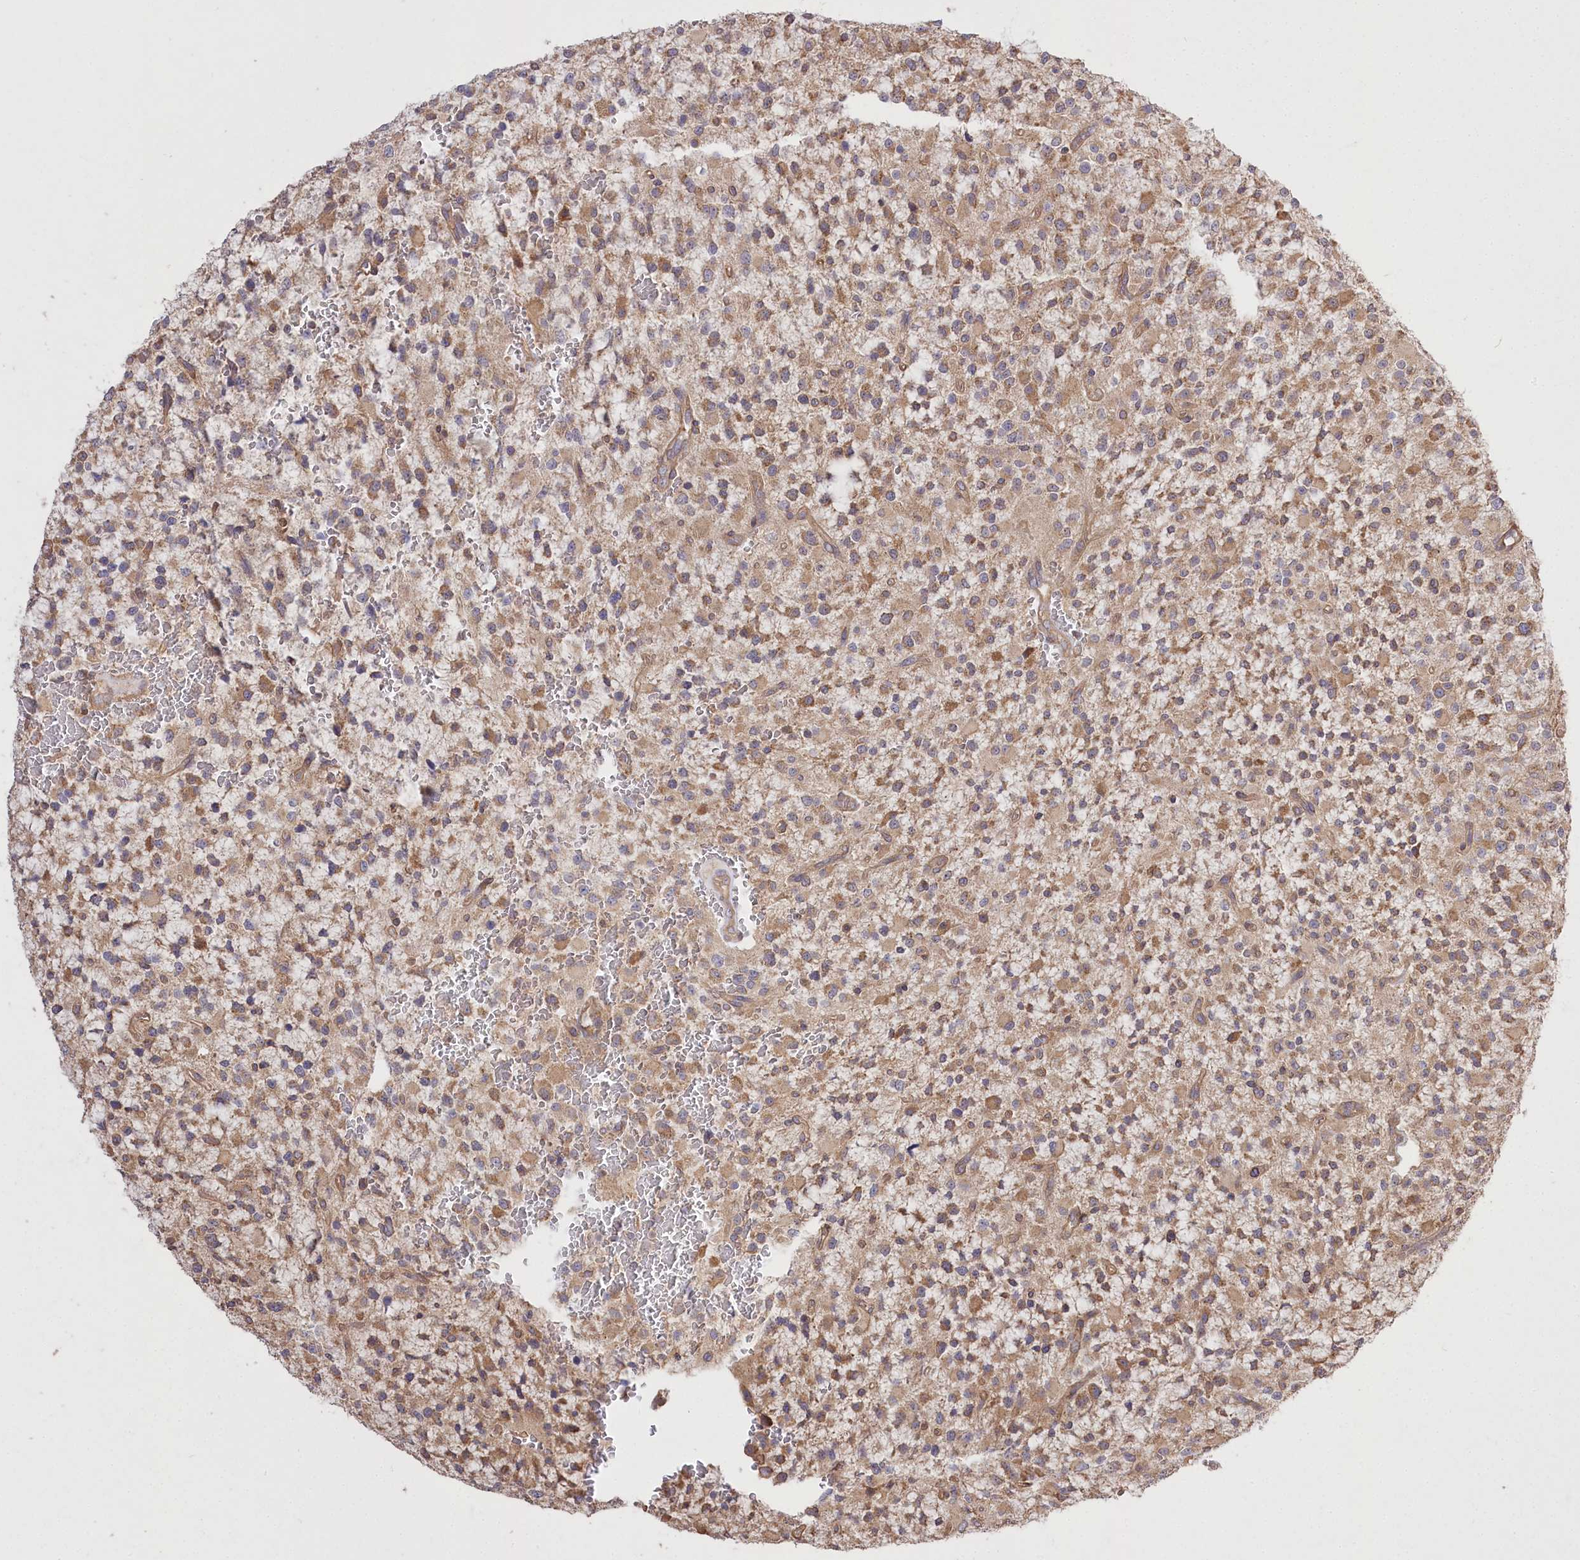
{"staining": {"intensity": "moderate", "quantity": ">75%", "location": "cytoplasmic/membranous"}, "tissue": "glioma", "cell_type": "Tumor cells", "image_type": "cancer", "snomed": [{"axis": "morphology", "description": "Glioma, malignant, High grade"}, {"axis": "topography", "description": "Brain"}], "caption": "Malignant high-grade glioma stained for a protein demonstrates moderate cytoplasmic/membranous positivity in tumor cells. The protein of interest is shown in brown color, while the nuclei are stained blue.", "gene": "PRSS53", "patient": {"sex": "male", "age": 34}}